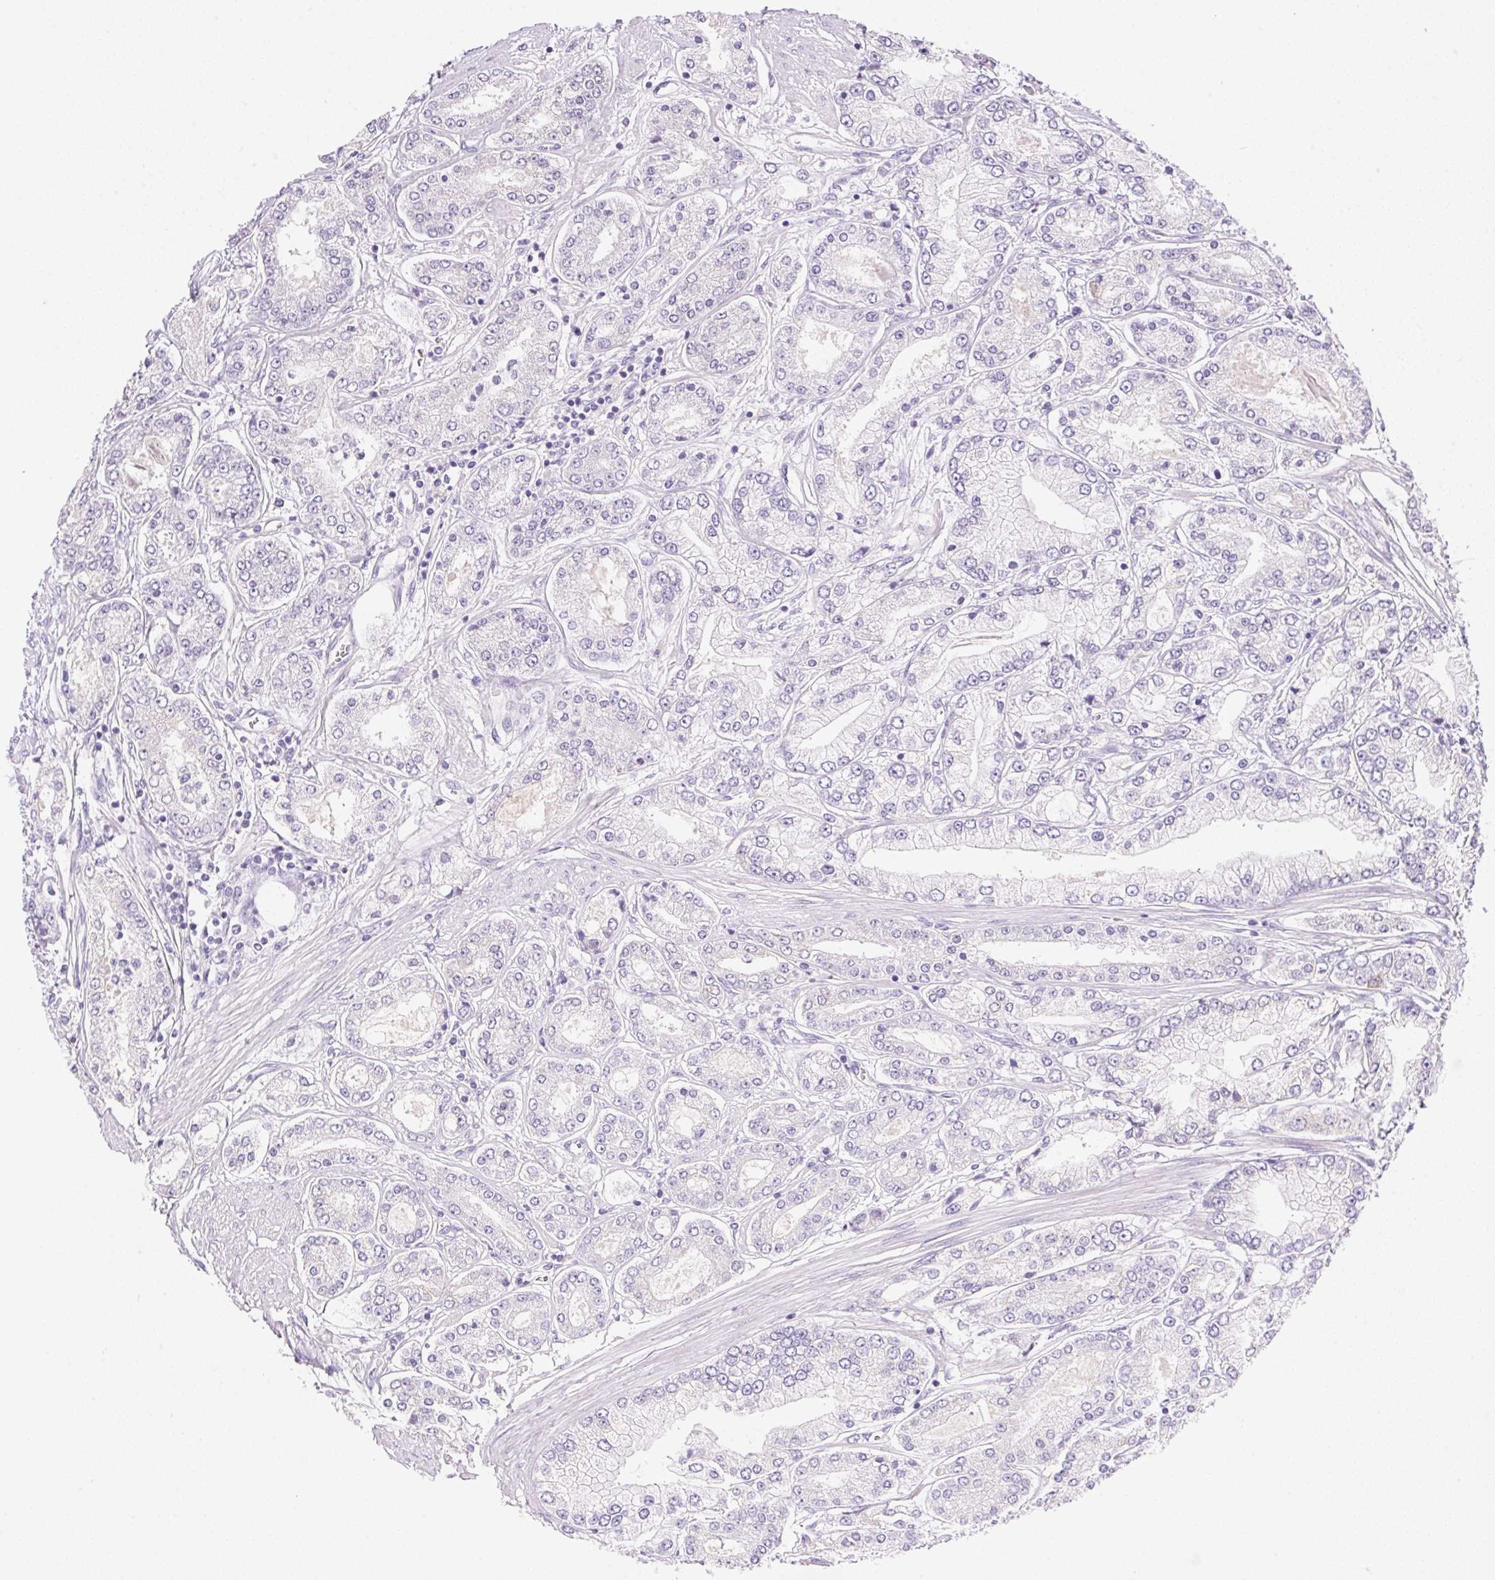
{"staining": {"intensity": "negative", "quantity": "none", "location": "none"}, "tissue": "prostate cancer", "cell_type": "Tumor cells", "image_type": "cancer", "snomed": [{"axis": "morphology", "description": "Adenocarcinoma, High grade"}, {"axis": "topography", "description": "Prostate"}], "caption": "Immunohistochemistry histopathology image of neoplastic tissue: prostate cancer stained with DAB displays no significant protein expression in tumor cells.", "gene": "DHCR24", "patient": {"sex": "male", "age": 66}}